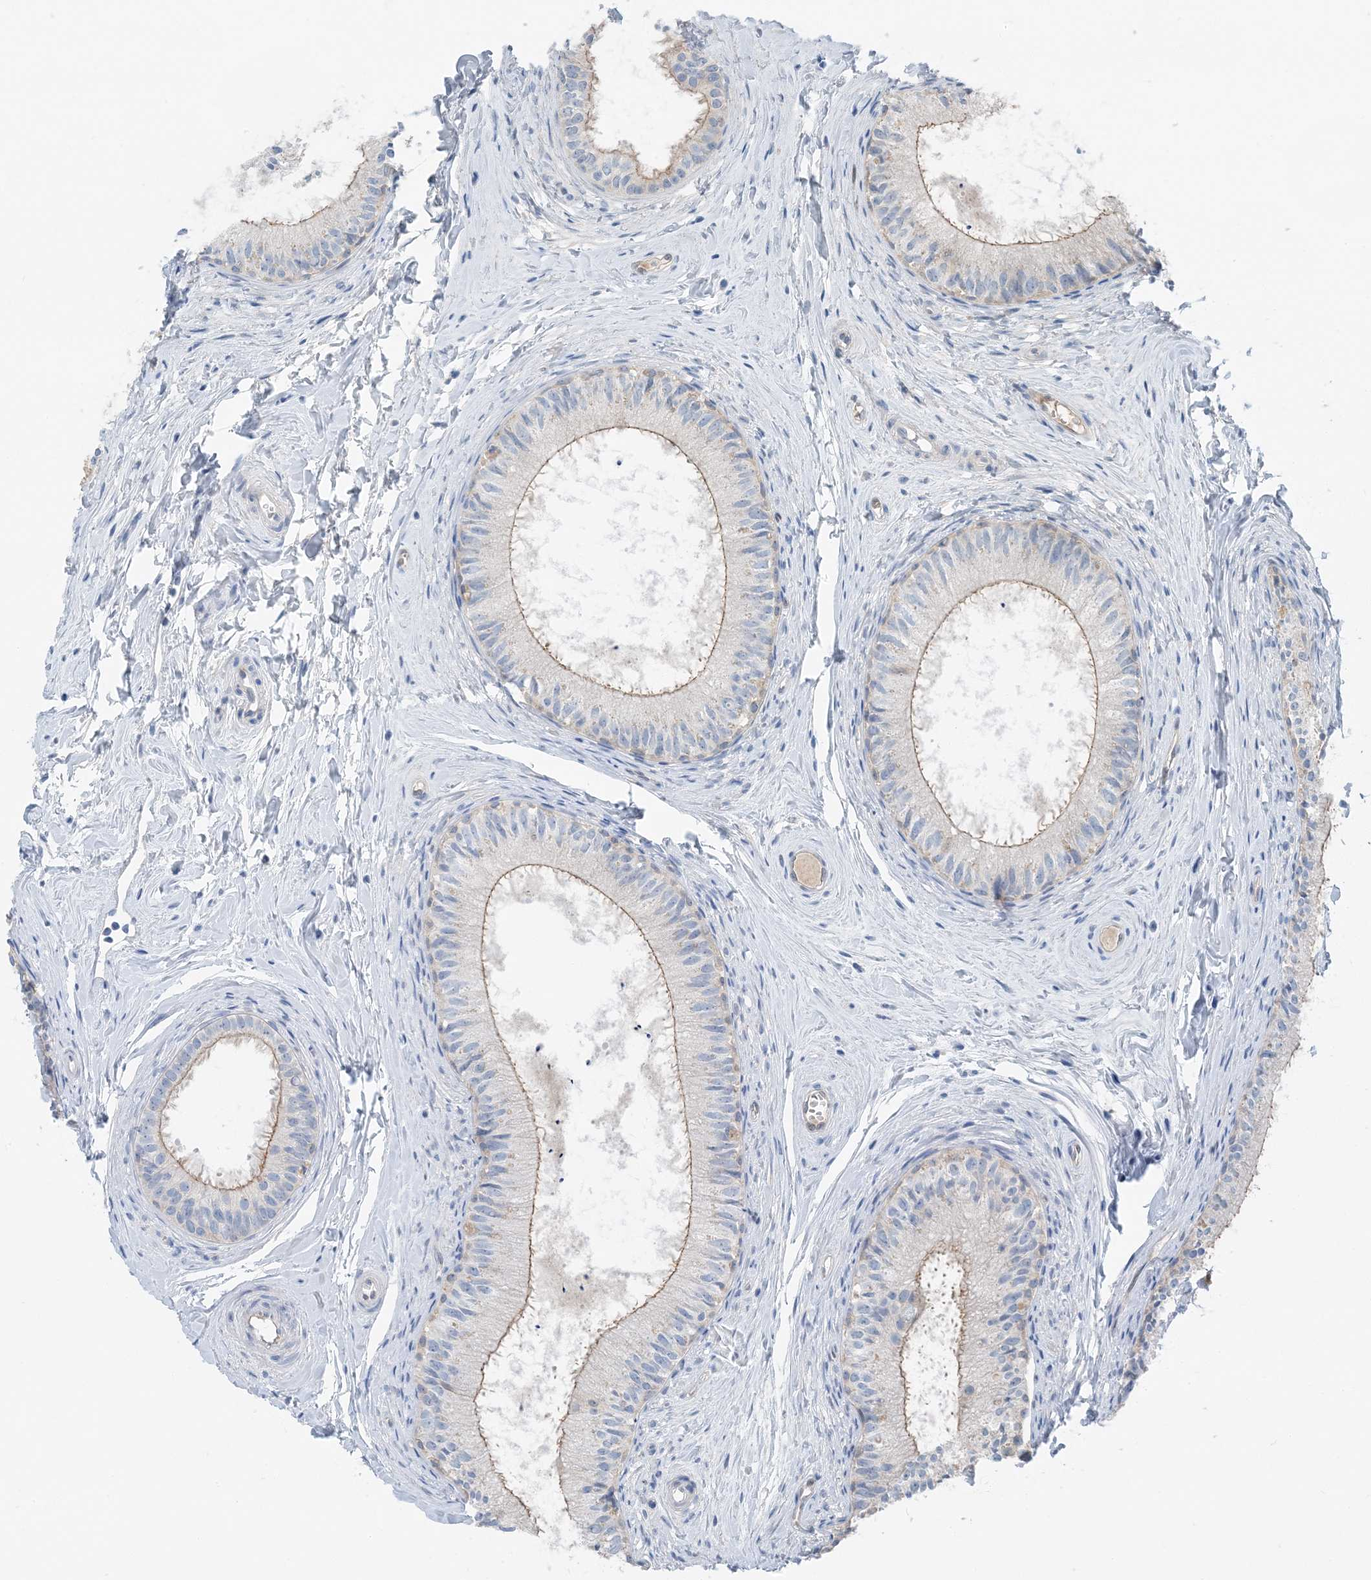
{"staining": {"intensity": "weak", "quantity": "25%-75%", "location": "cytoplasmic/membranous"}, "tissue": "epididymis", "cell_type": "Glandular cells", "image_type": "normal", "snomed": [{"axis": "morphology", "description": "Normal tissue, NOS"}, {"axis": "topography", "description": "Epididymis"}], "caption": "Immunohistochemistry histopathology image of benign epididymis: epididymis stained using IHC displays low levels of weak protein expression localized specifically in the cytoplasmic/membranous of glandular cells, appearing as a cytoplasmic/membranous brown color.", "gene": "NCOA7", "patient": {"sex": "male", "age": 34}}